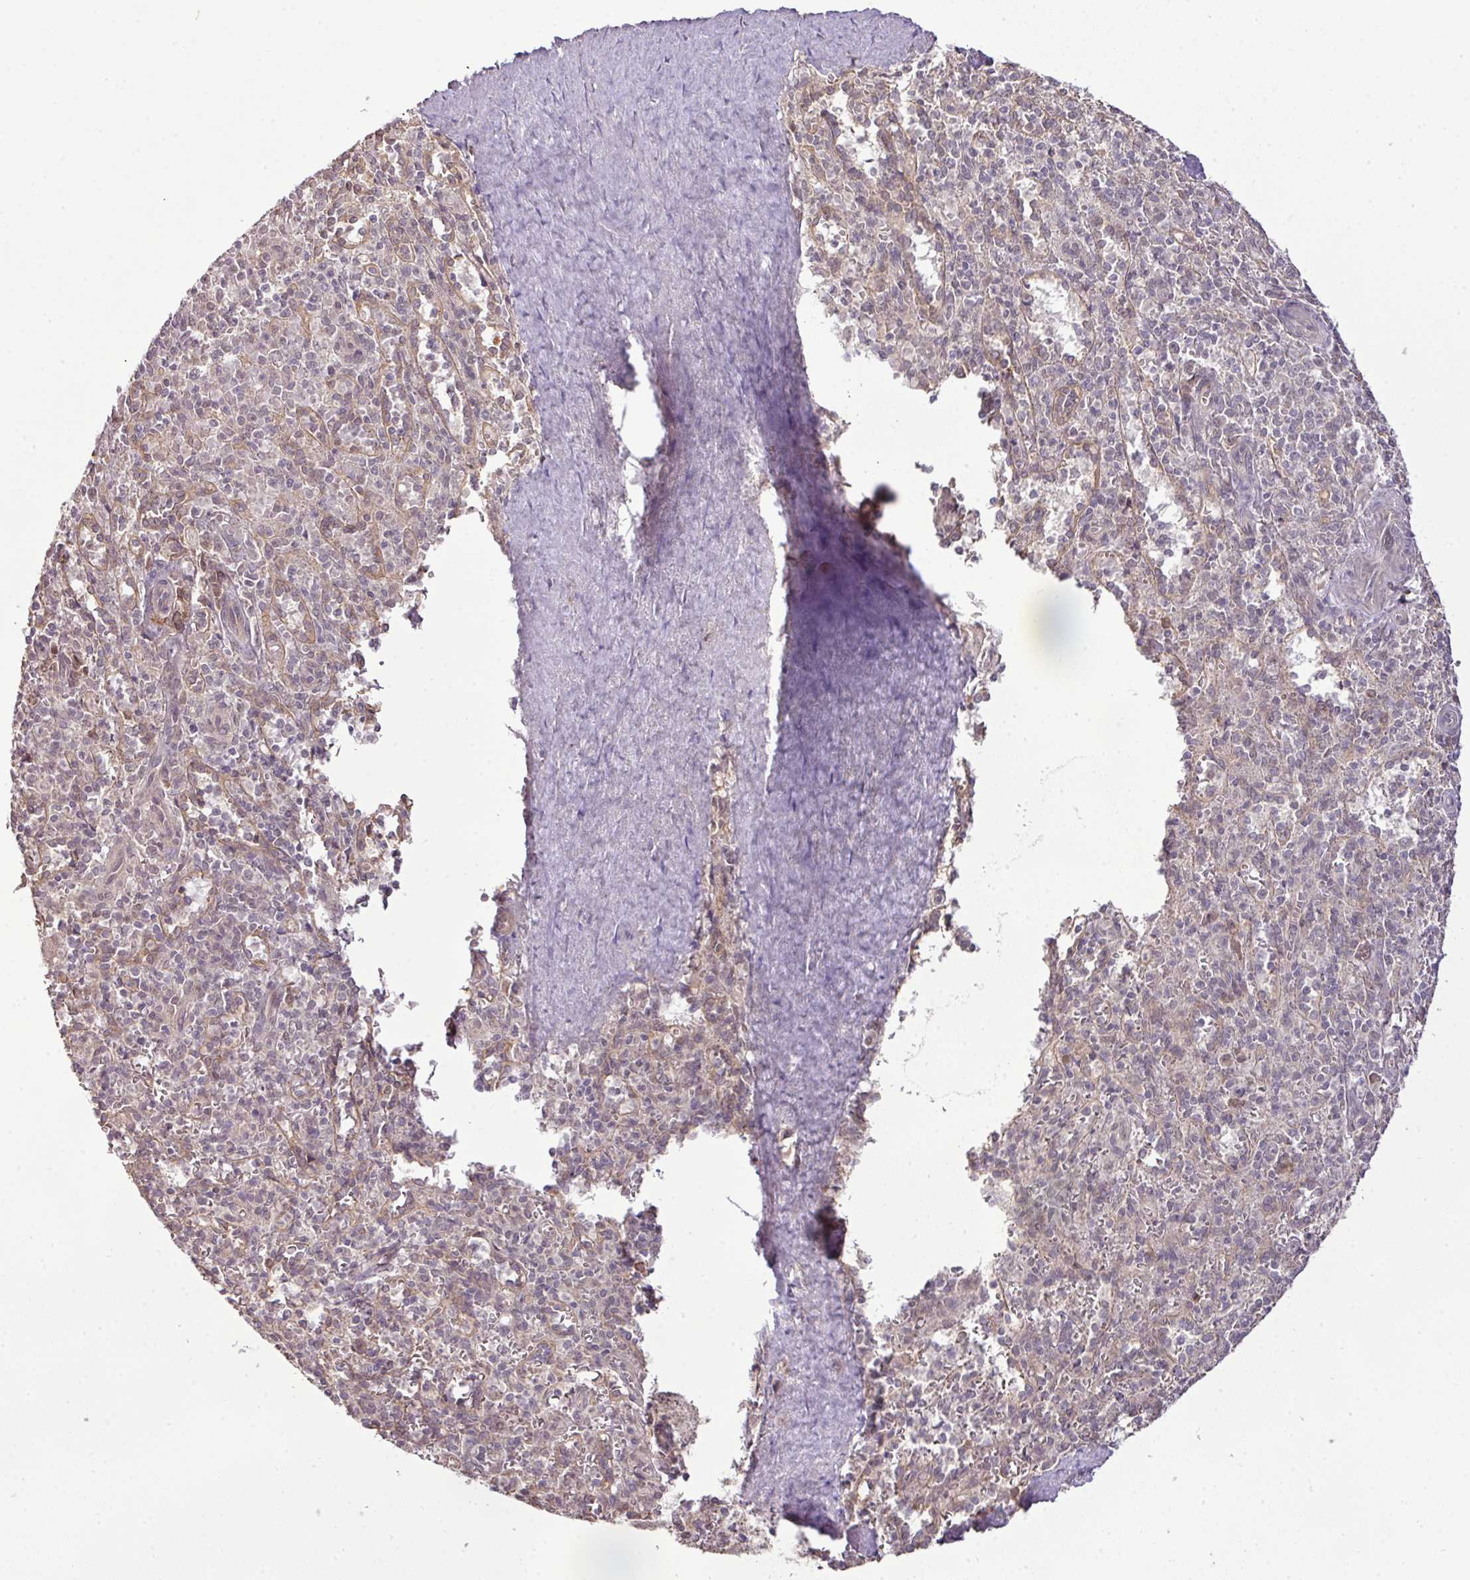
{"staining": {"intensity": "weak", "quantity": "<25%", "location": "cytoplasmic/membranous"}, "tissue": "spleen", "cell_type": "Cells in red pulp", "image_type": "normal", "snomed": [{"axis": "morphology", "description": "Normal tissue, NOS"}, {"axis": "topography", "description": "Spleen"}], "caption": "The image demonstrates no staining of cells in red pulp in normal spleen.", "gene": "DNAAF4", "patient": {"sex": "female", "age": 70}}